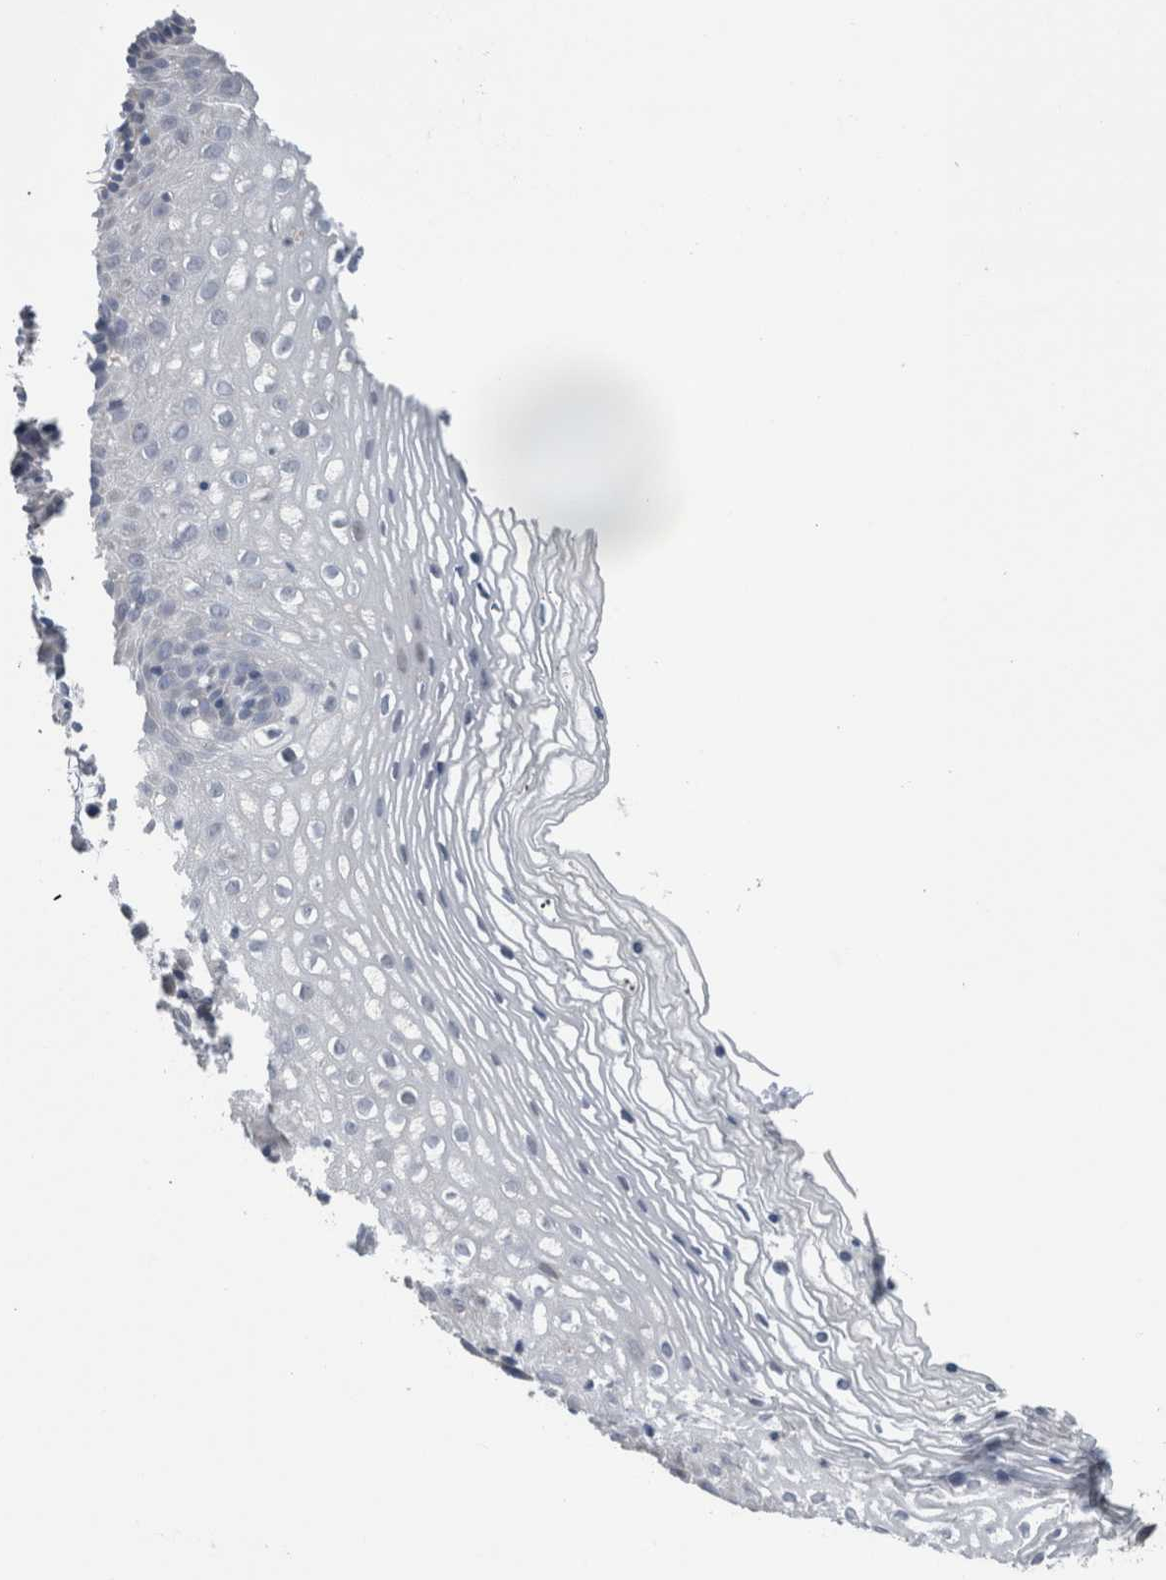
{"staining": {"intensity": "negative", "quantity": "none", "location": "none"}, "tissue": "vagina", "cell_type": "Squamous epithelial cells", "image_type": "normal", "snomed": [{"axis": "morphology", "description": "Normal tissue, NOS"}, {"axis": "topography", "description": "Vagina"}], "caption": "The micrograph reveals no staining of squamous epithelial cells in normal vagina.", "gene": "GDAP1", "patient": {"sex": "female", "age": 32}}